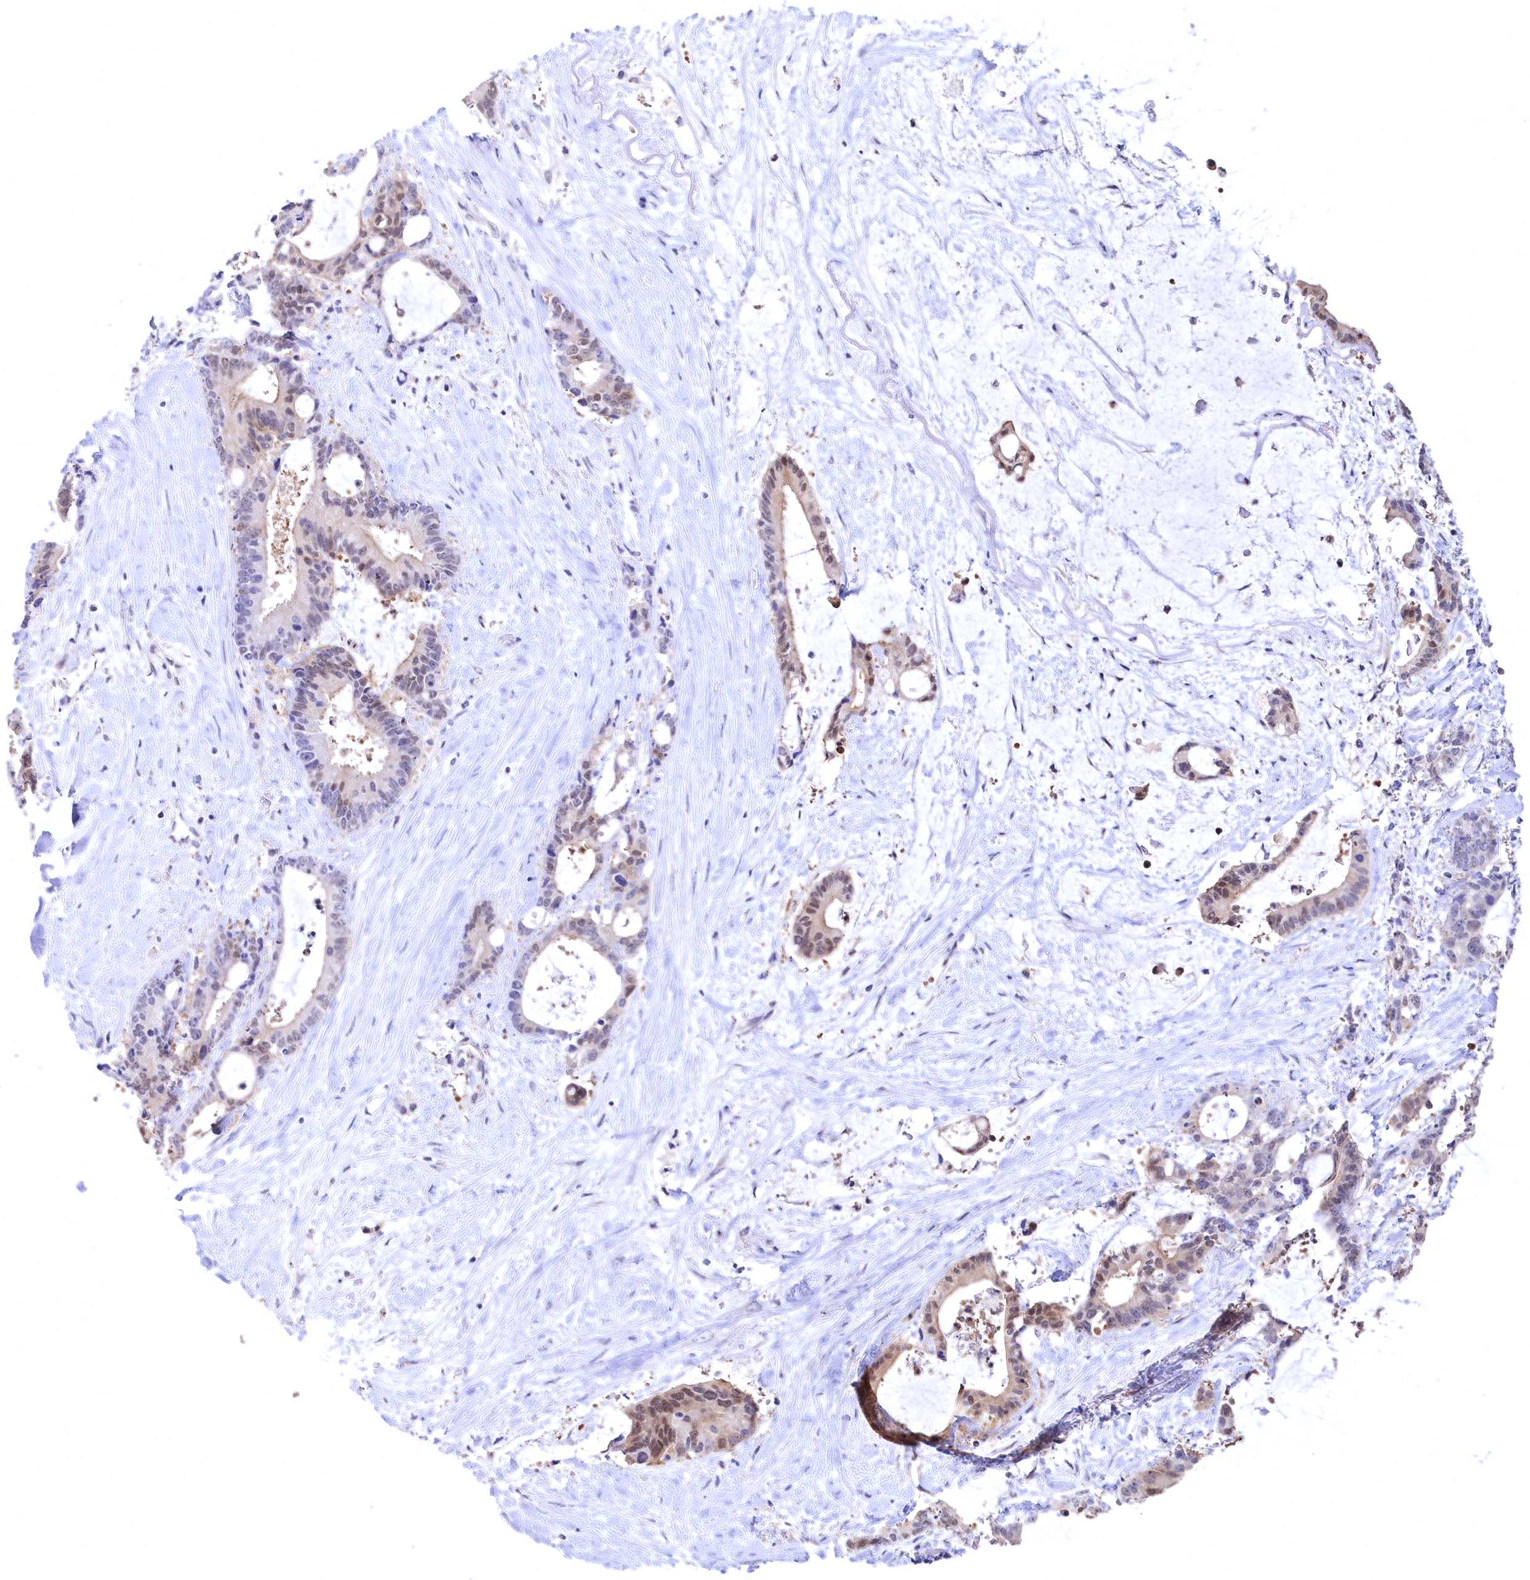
{"staining": {"intensity": "weak", "quantity": "<25%", "location": "nuclear"}, "tissue": "liver cancer", "cell_type": "Tumor cells", "image_type": "cancer", "snomed": [{"axis": "morphology", "description": "Normal tissue, NOS"}, {"axis": "morphology", "description": "Cholangiocarcinoma"}, {"axis": "topography", "description": "Liver"}, {"axis": "topography", "description": "Peripheral nerve tissue"}], "caption": "Image shows no protein staining in tumor cells of liver cancer (cholangiocarcinoma) tissue.", "gene": "C11orf54", "patient": {"sex": "female", "age": 73}}